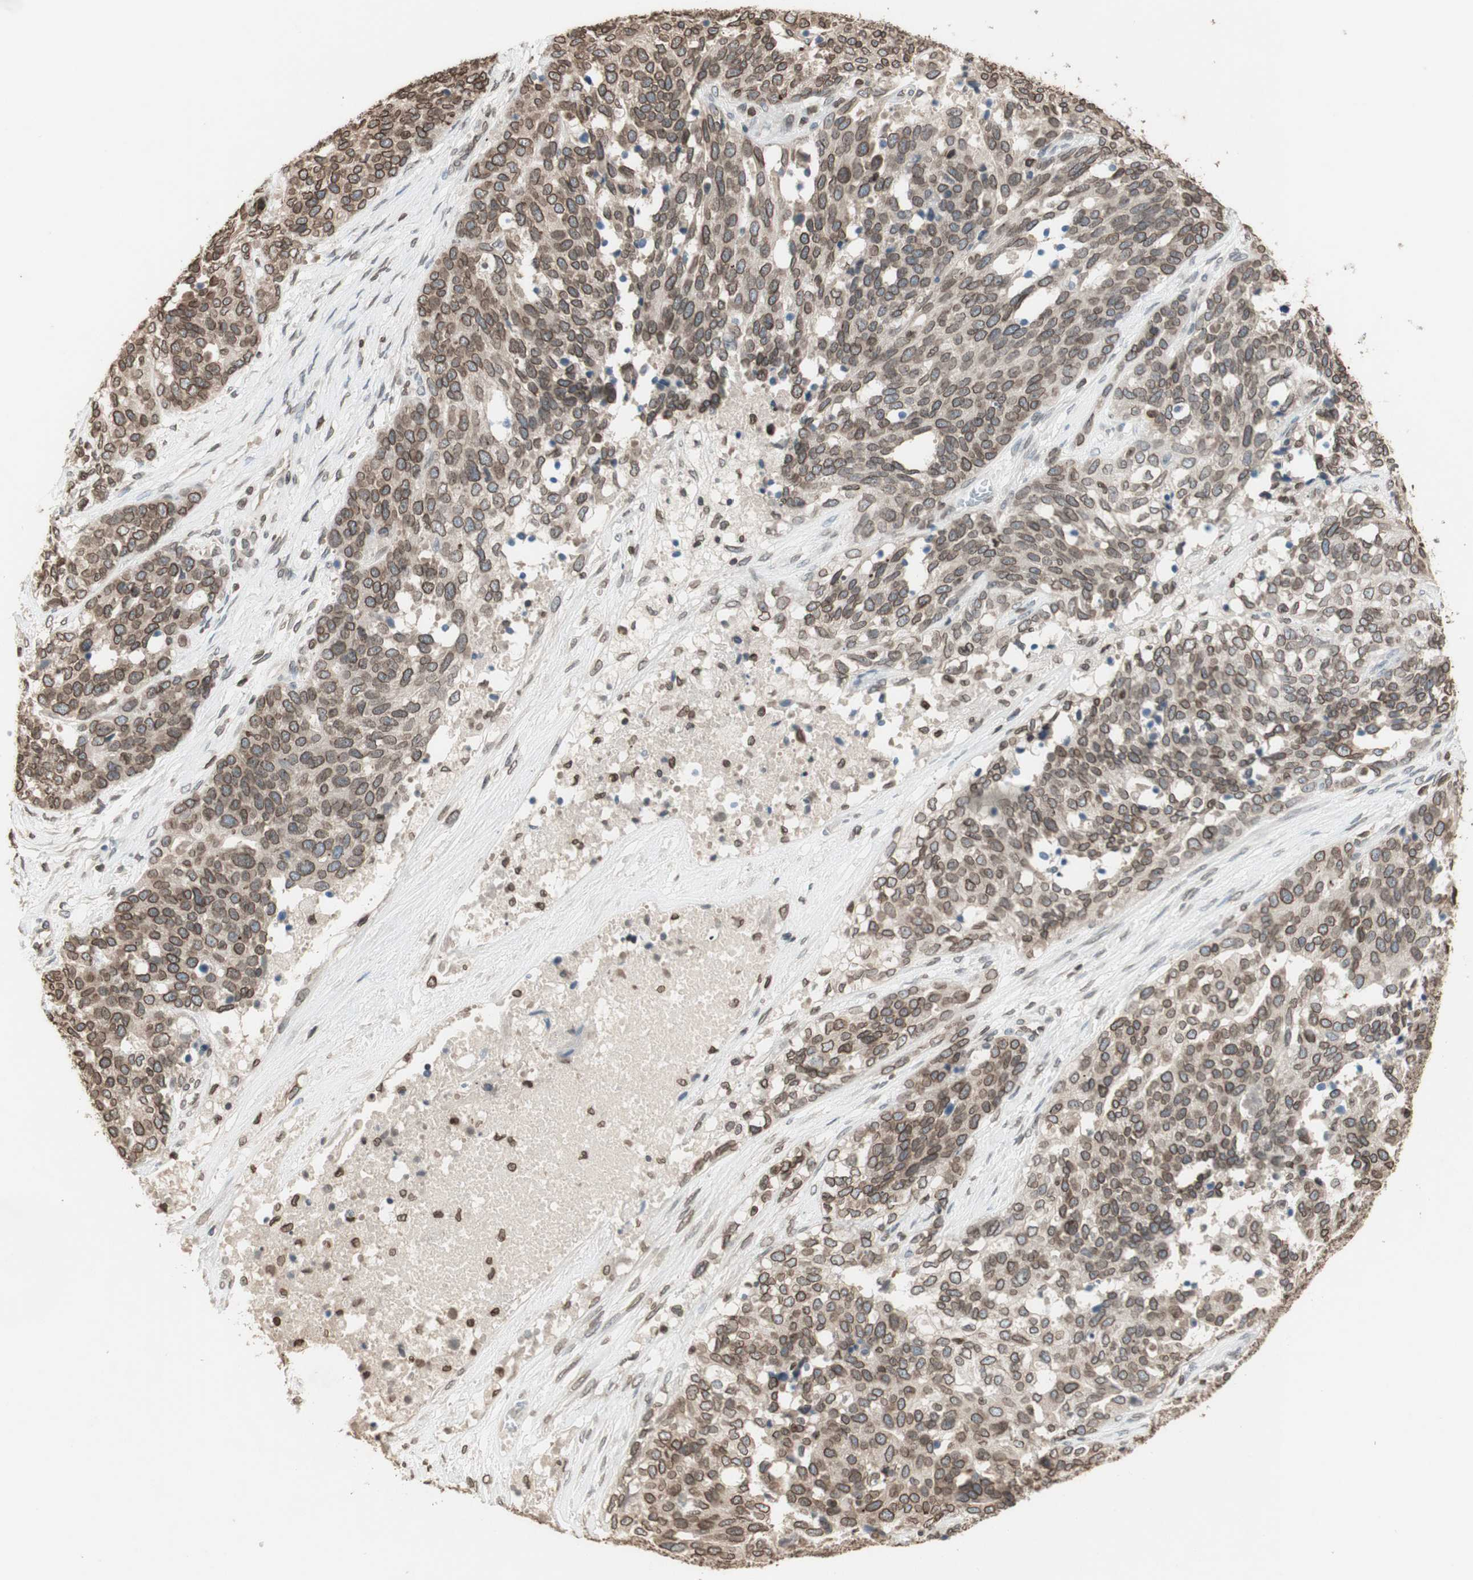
{"staining": {"intensity": "moderate", "quantity": ">75%", "location": "cytoplasmic/membranous,nuclear"}, "tissue": "ovarian cancer", "cell_type": "Tumor cells", "image_type": "cancer", "snomed": [{"axis": "morphology", "description": "Cystadenocarcinoma, serous, NOS"}, {"axis": "topography", "description": "Ovary"}], "caption": "Immunohistochemistry of human ovarian cancer demonstrates medium levels of moderate cytoplasmic/membranous and nuclear positivity in approximately >75% of tumor cells.", "gene": "TMPO", "patient": {"sex": "female", "age": 44}}